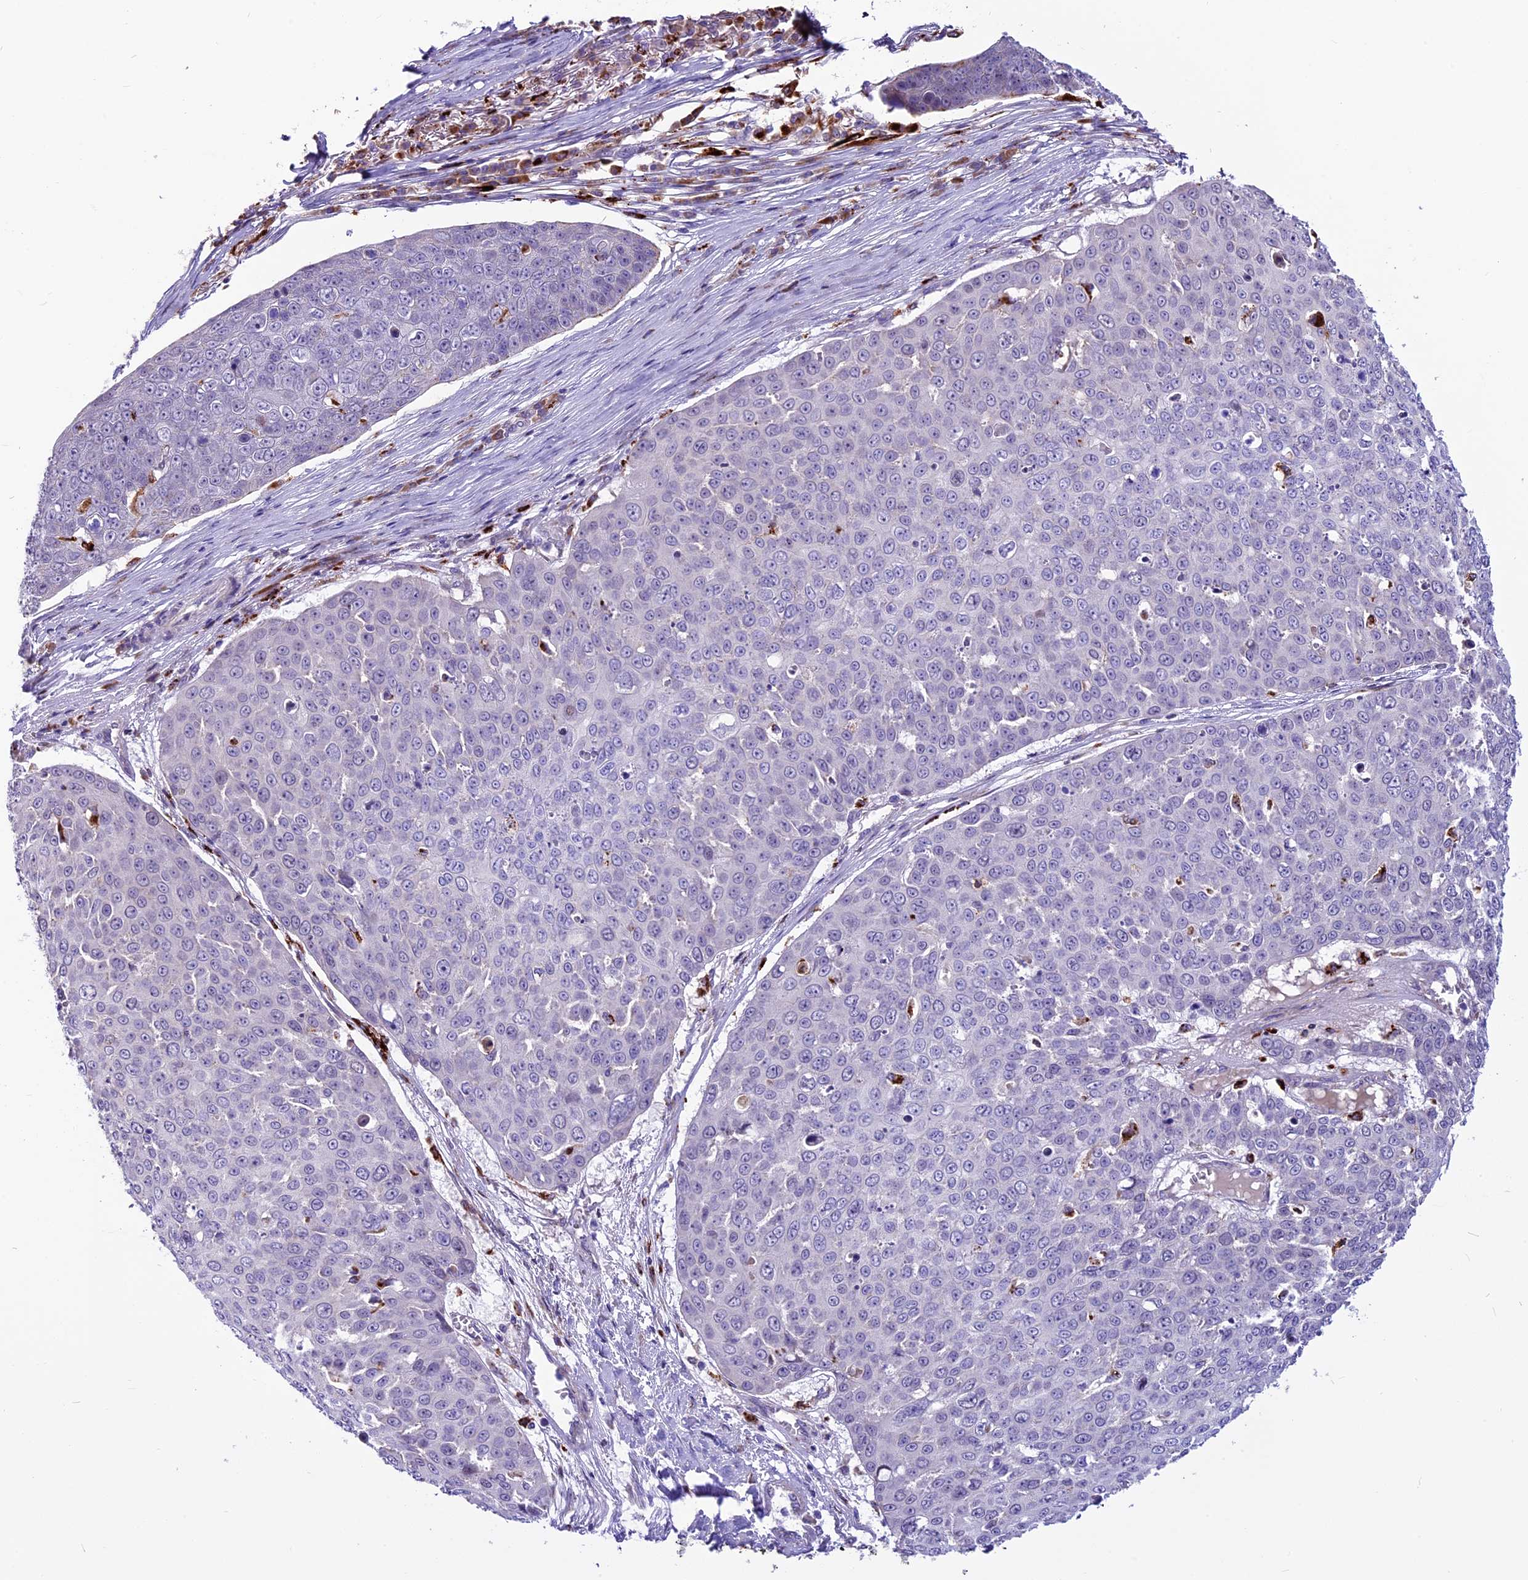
{"staining": {"intensity": "negative", "quantity": "none", "location": "none"}, "tissue": "skin cancer", "cell_type": "Tumor cells", "image_type": "cancer", "snomed": [{"axis": "morphology", "description": "Squamous cell carcinoma, NOS"}, {"axis": "topography", "description": "Skin"}], "caption": "Image shows no significant protein expression in tumor cells of skin cancer (squamous cell carcinoma).", "gene": "THRSP", "patient": {"sex": "male", "age": 71}}